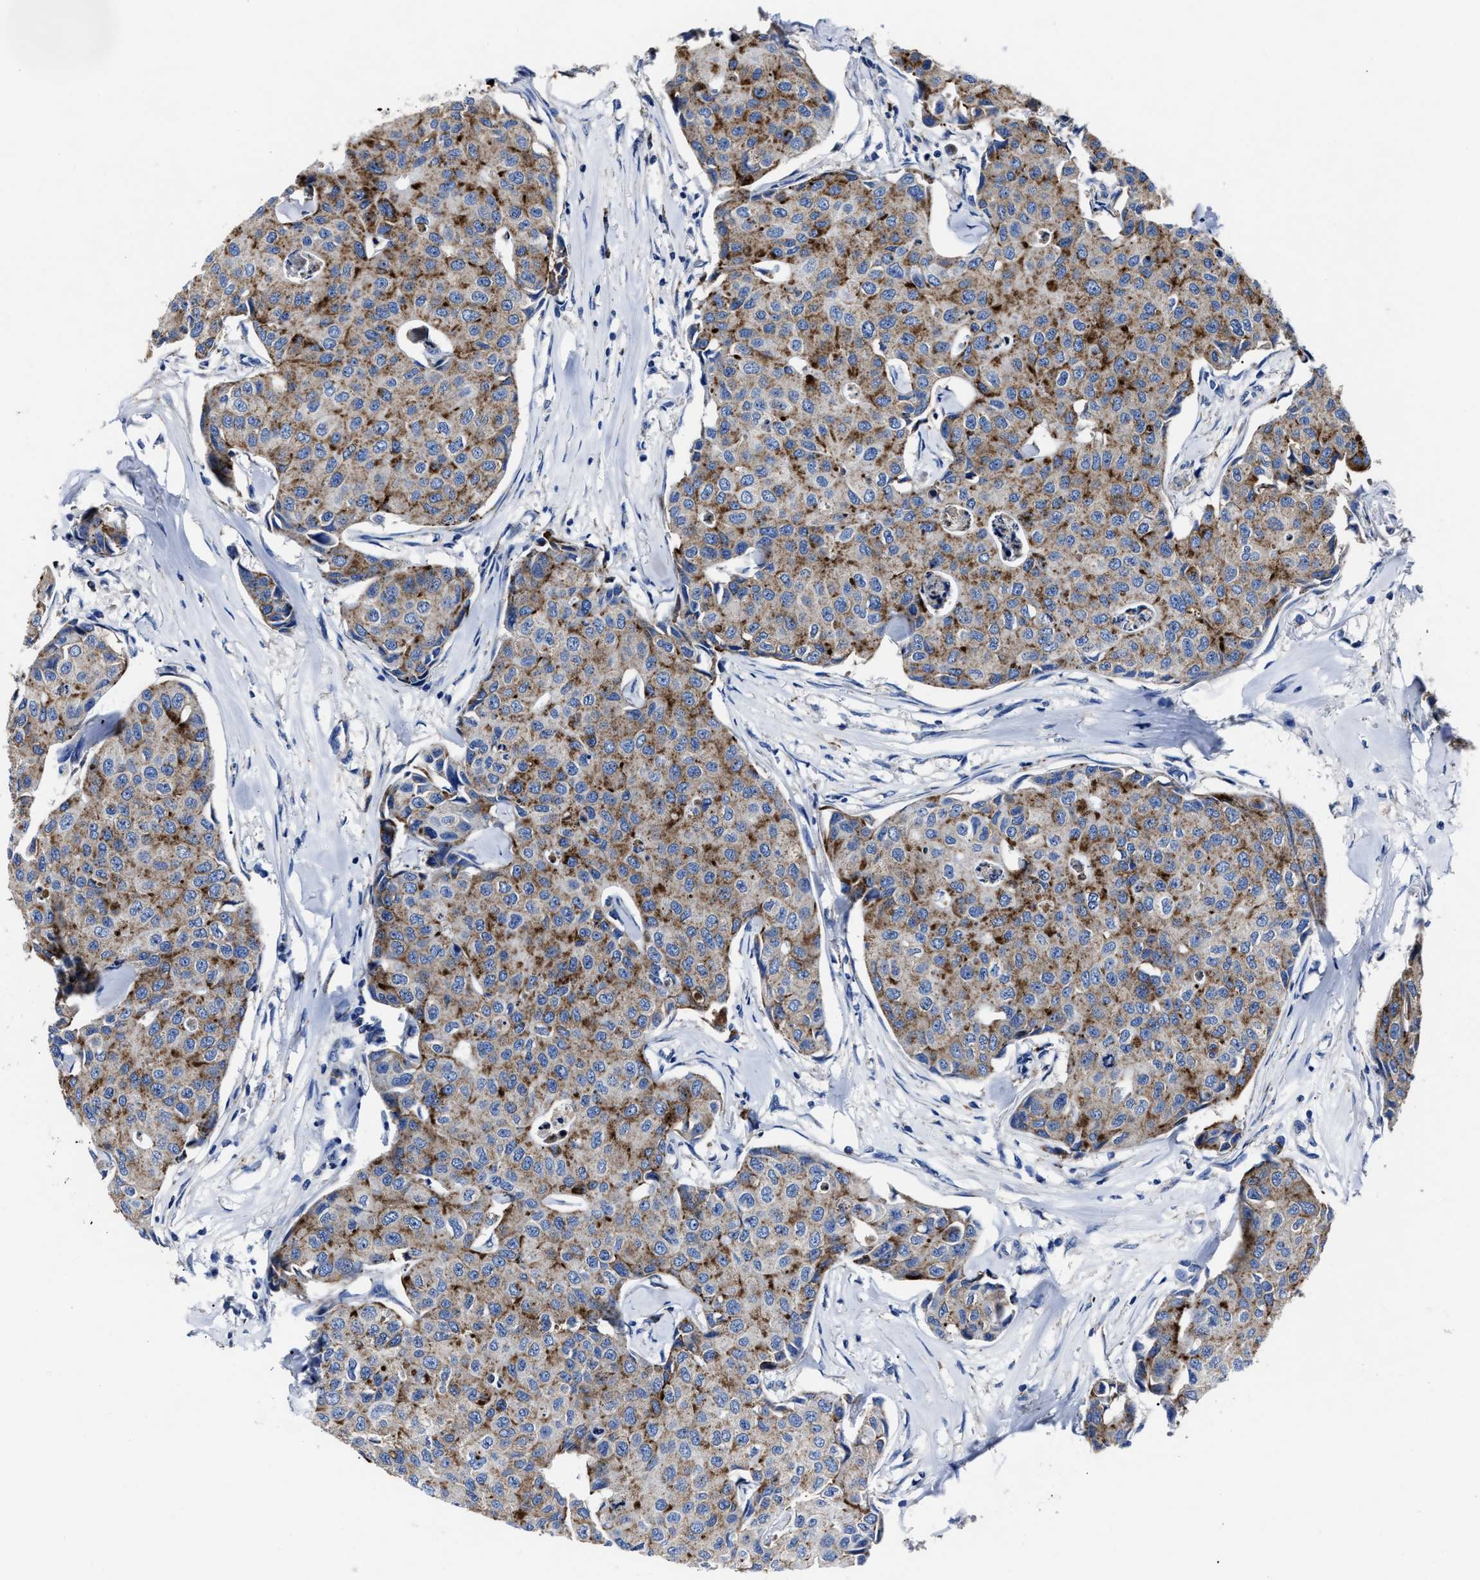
{"staining": {"intensity": "moderate", "quantity": ">75%", "location": "cytoplasmic/membranous"}, "tissue": "breast cancer", "cell_type": "Tumor cells", "image_type": "cancer", "snomed": [{"axis": "morphology", "description": "Duct carcinoma"}, {"axis": "topography", "description": "Breast"}], "caption": "Immunohistochemistry of human breast cancer exhibits medium levels of moderate cytoplasmic/membranous expression in about >75% of tumor cells.", "gene": "LAMTOR4", "patient": {"sex": "female", "age": 80}}